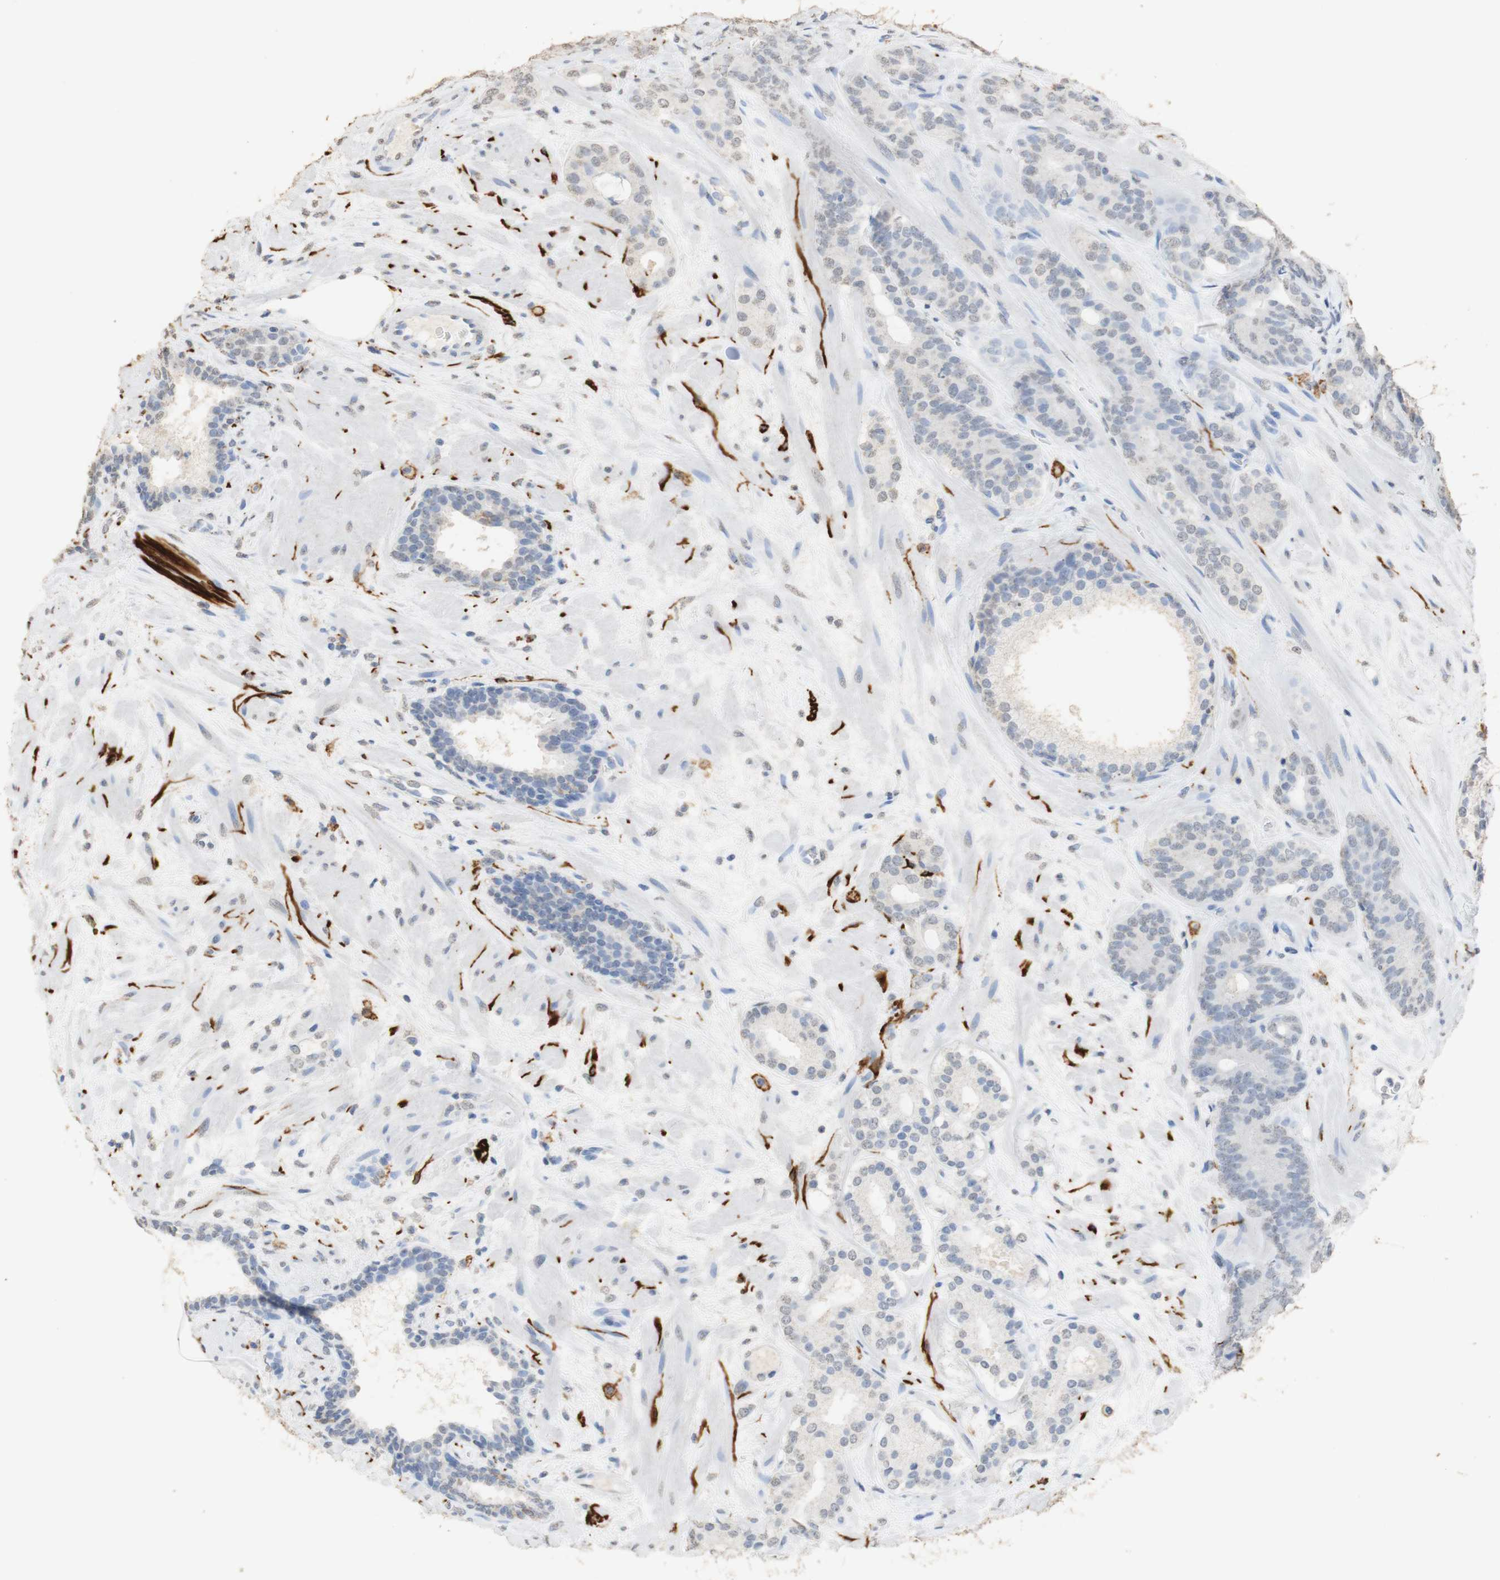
{"staining": {"intensity": "weak", "quantity": "<25%", "location": "cytoplasmic/membranous,nuclear"}, "tissue": "prostate cancer", "cell_type": "Tumor cells", "image_type": "cancer", "snomed": [{"axis": "morphology", "description": "Adenocarcinoma, Low grade"}, {"axis": "topography", "description": "Prostate"}], "caption": "This micrograph is of prostate cancer (adenocarcinoma (low-grade)) stained with immunohistochemistry to label a protein in brown with the nuclei are counter-stained blue. There is no positivity in tumor cells.", "gene": "L1CAM", "patient": {"sex": "male", "age": 63}}